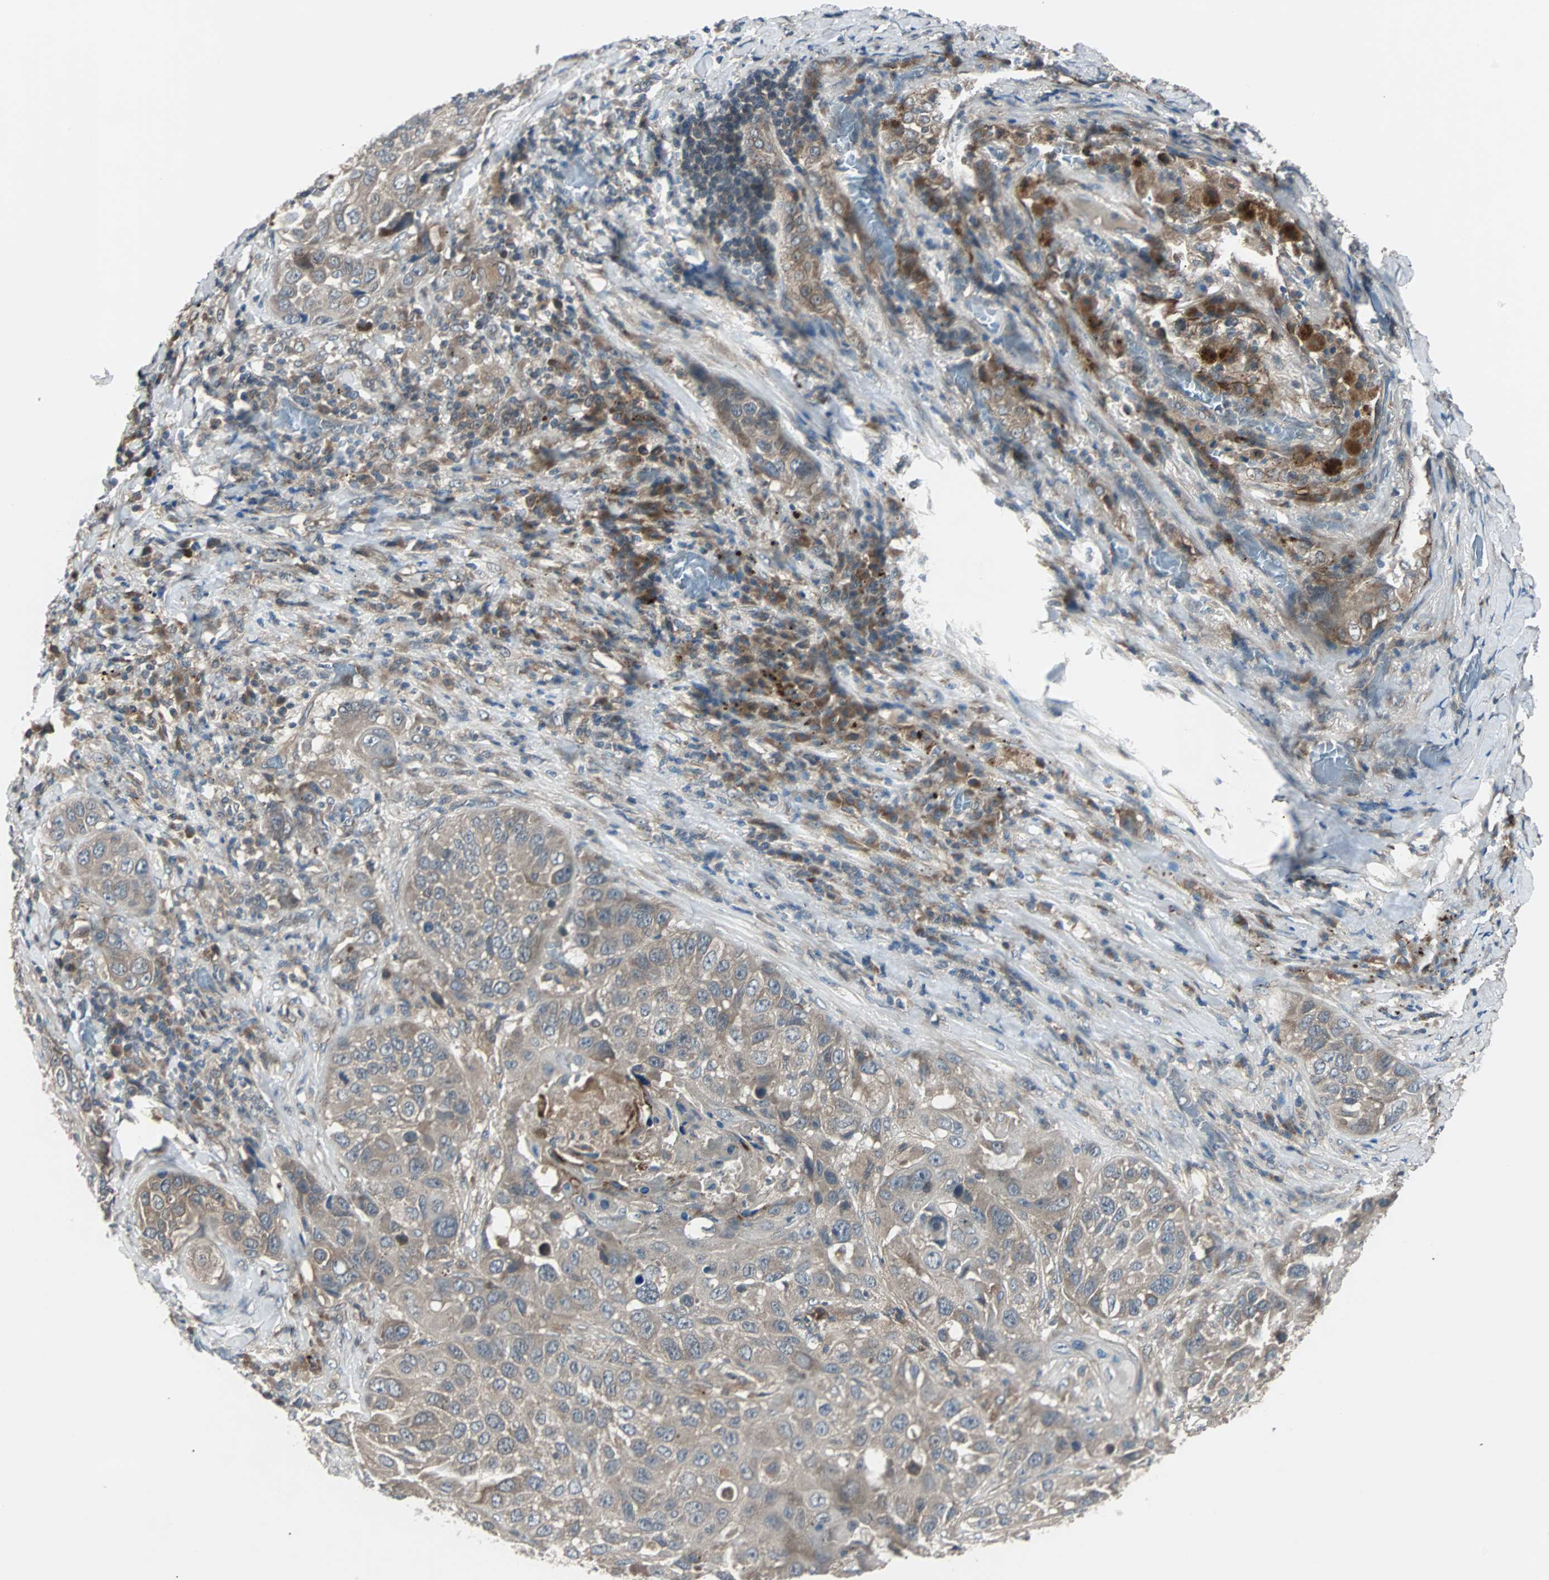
{"staining": {"intensity": "moderate", "quantity": "<25%", "location": "cytoplasmic/membranous"}, "tissue": "lung cancer", "cell_type": "Tumor cells", "image_type": "cancer", "snomed": [{"axis": "morphology", "description": "Squamous cell carcinoma, NOS"}, {"axis": "topography", "description": "Lung"}], "caption": "Moderate cytoplasmic/membranous positivity is appreciated in about <25% of tumor cells in lung squamous cell carcinoma.", "gene": "ARF1", "patient": {"sex": "male", "age": 57}}